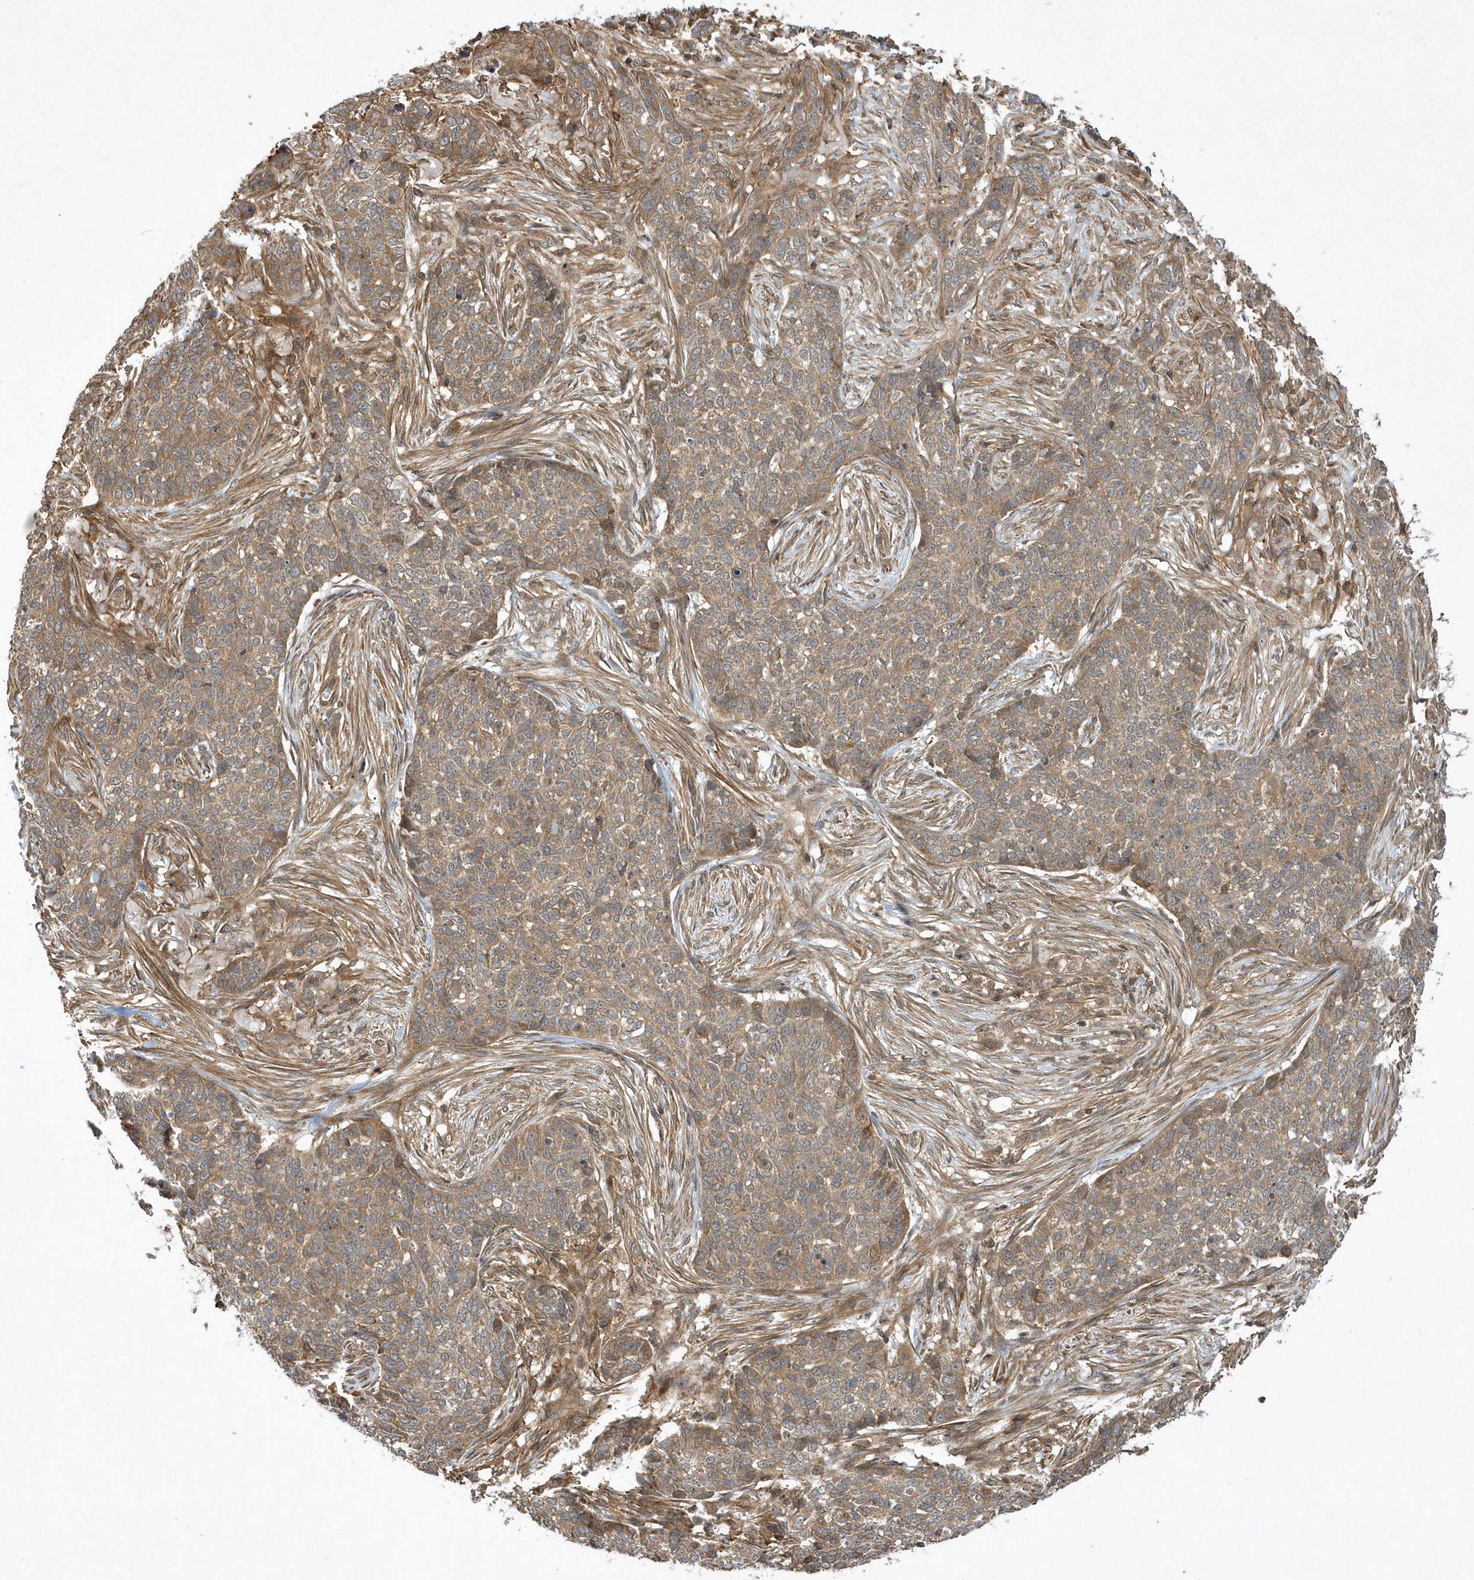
{"staining": {"intensity": "moderate", "quantity": ">75%", "location": "cytoplasmic/membranous"}, "tissue": "skin cancer", "cell_type": "Tumor cells", "image_type": "cancer", "snomed": [{"axis": "morphology", "description": "Basal cell carcinoma"}, {"axis": "topography", "description": "Skin"}], "caption": "Protein staining of skin cancer (basal cell carcinoma) tissue exhibits moderate cytoplasmic/membranous positivity in about >75% of tumor cells.", "gene": "GFM2", "patient": {"sex": "male", "age": 85}}